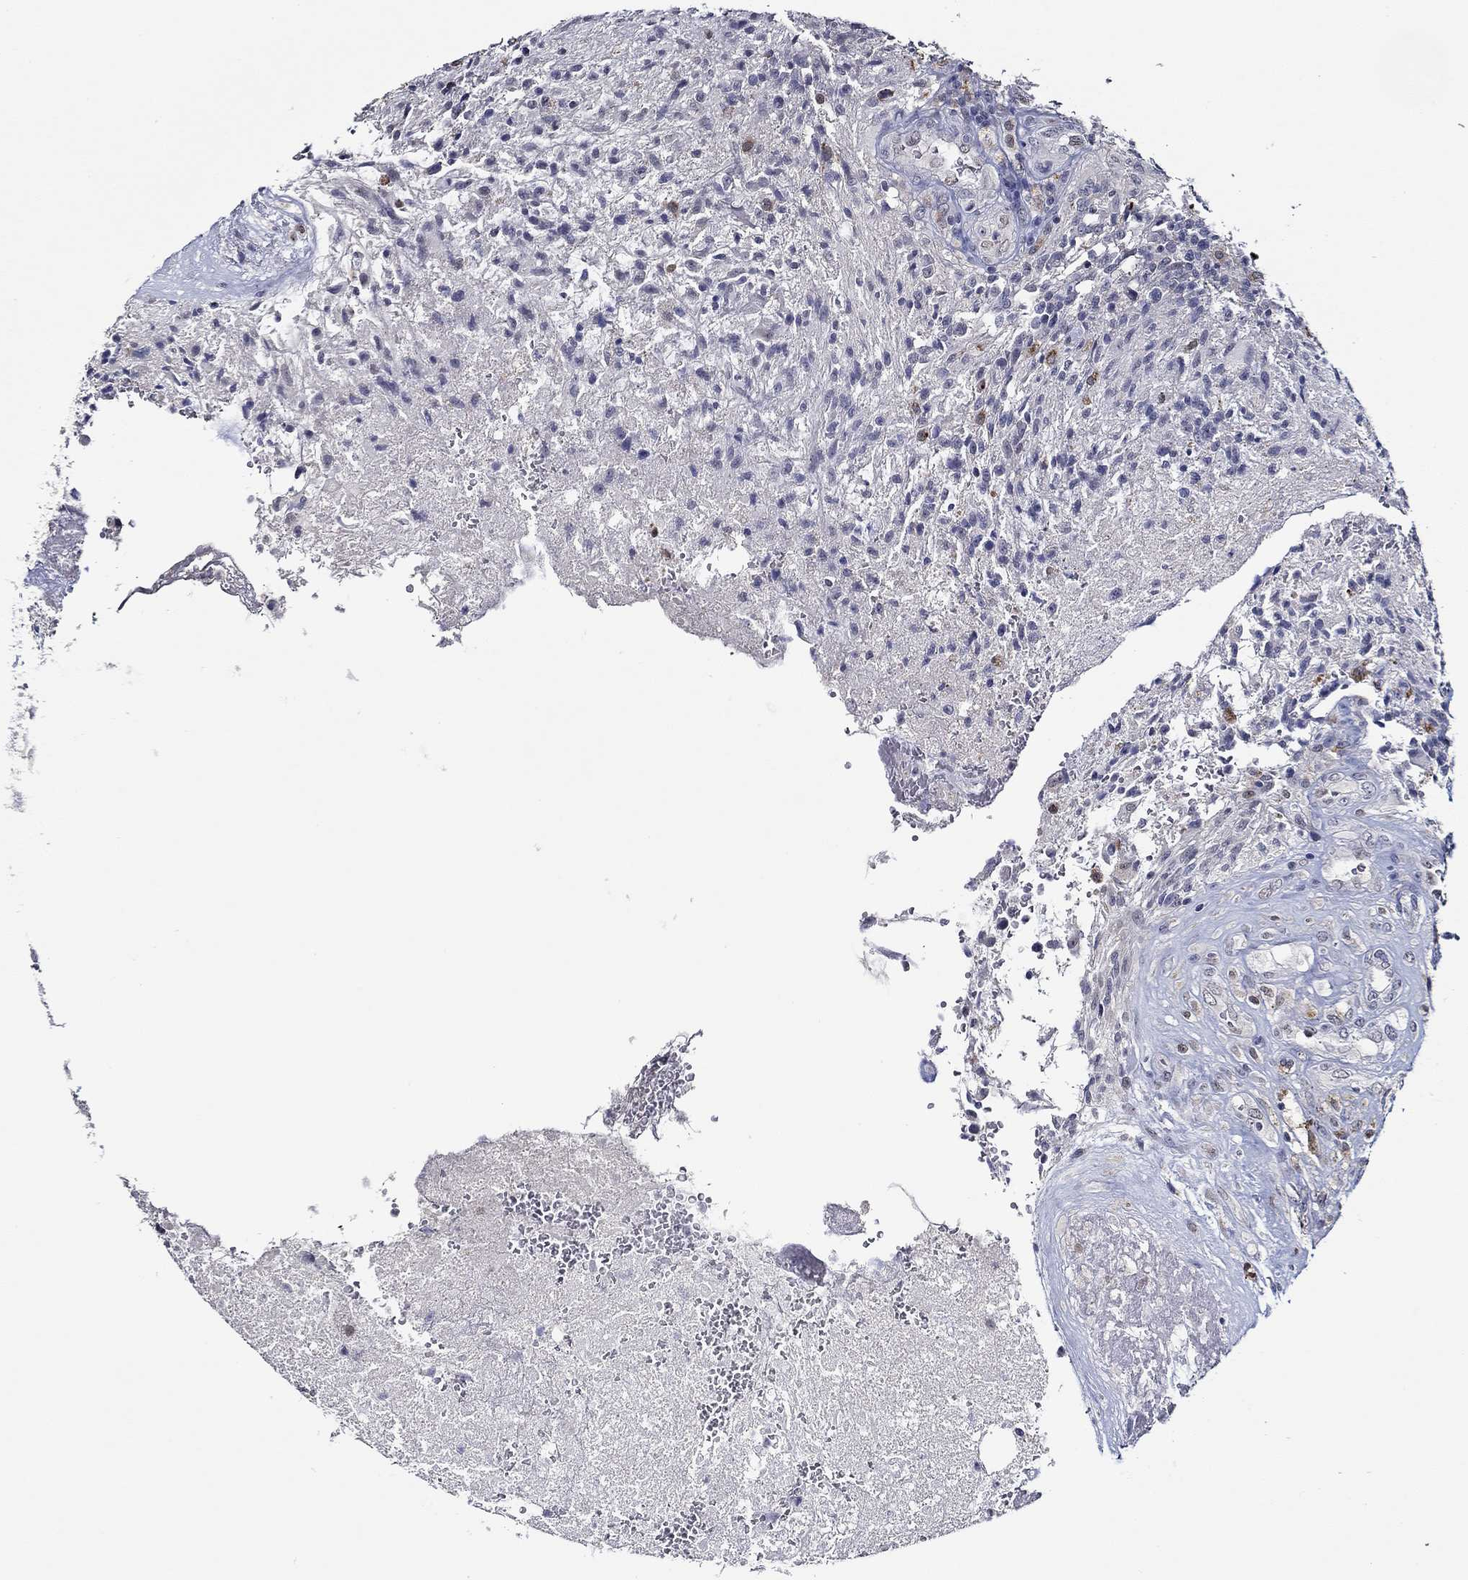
{"staining": {"intensity": "negative", "quantity": "none", "location": "none"}, "tissue": "glioma", "cell_type": "Tumor cells", "image_type": "cancer", "snomed": [{"axis": "morphology", "description": "Glioma, malignant, High grade"}, {"axis": "topography", "description": "Brain"}], "caption": "An immunohistochemistry photomicrograph of glioma is shown. There is no staining in tumor cells of glioma. (IHC, brightfield microscopy, high magnification).", "gene": "GATA2", "patient": {"sex": "male", "age": 56}}